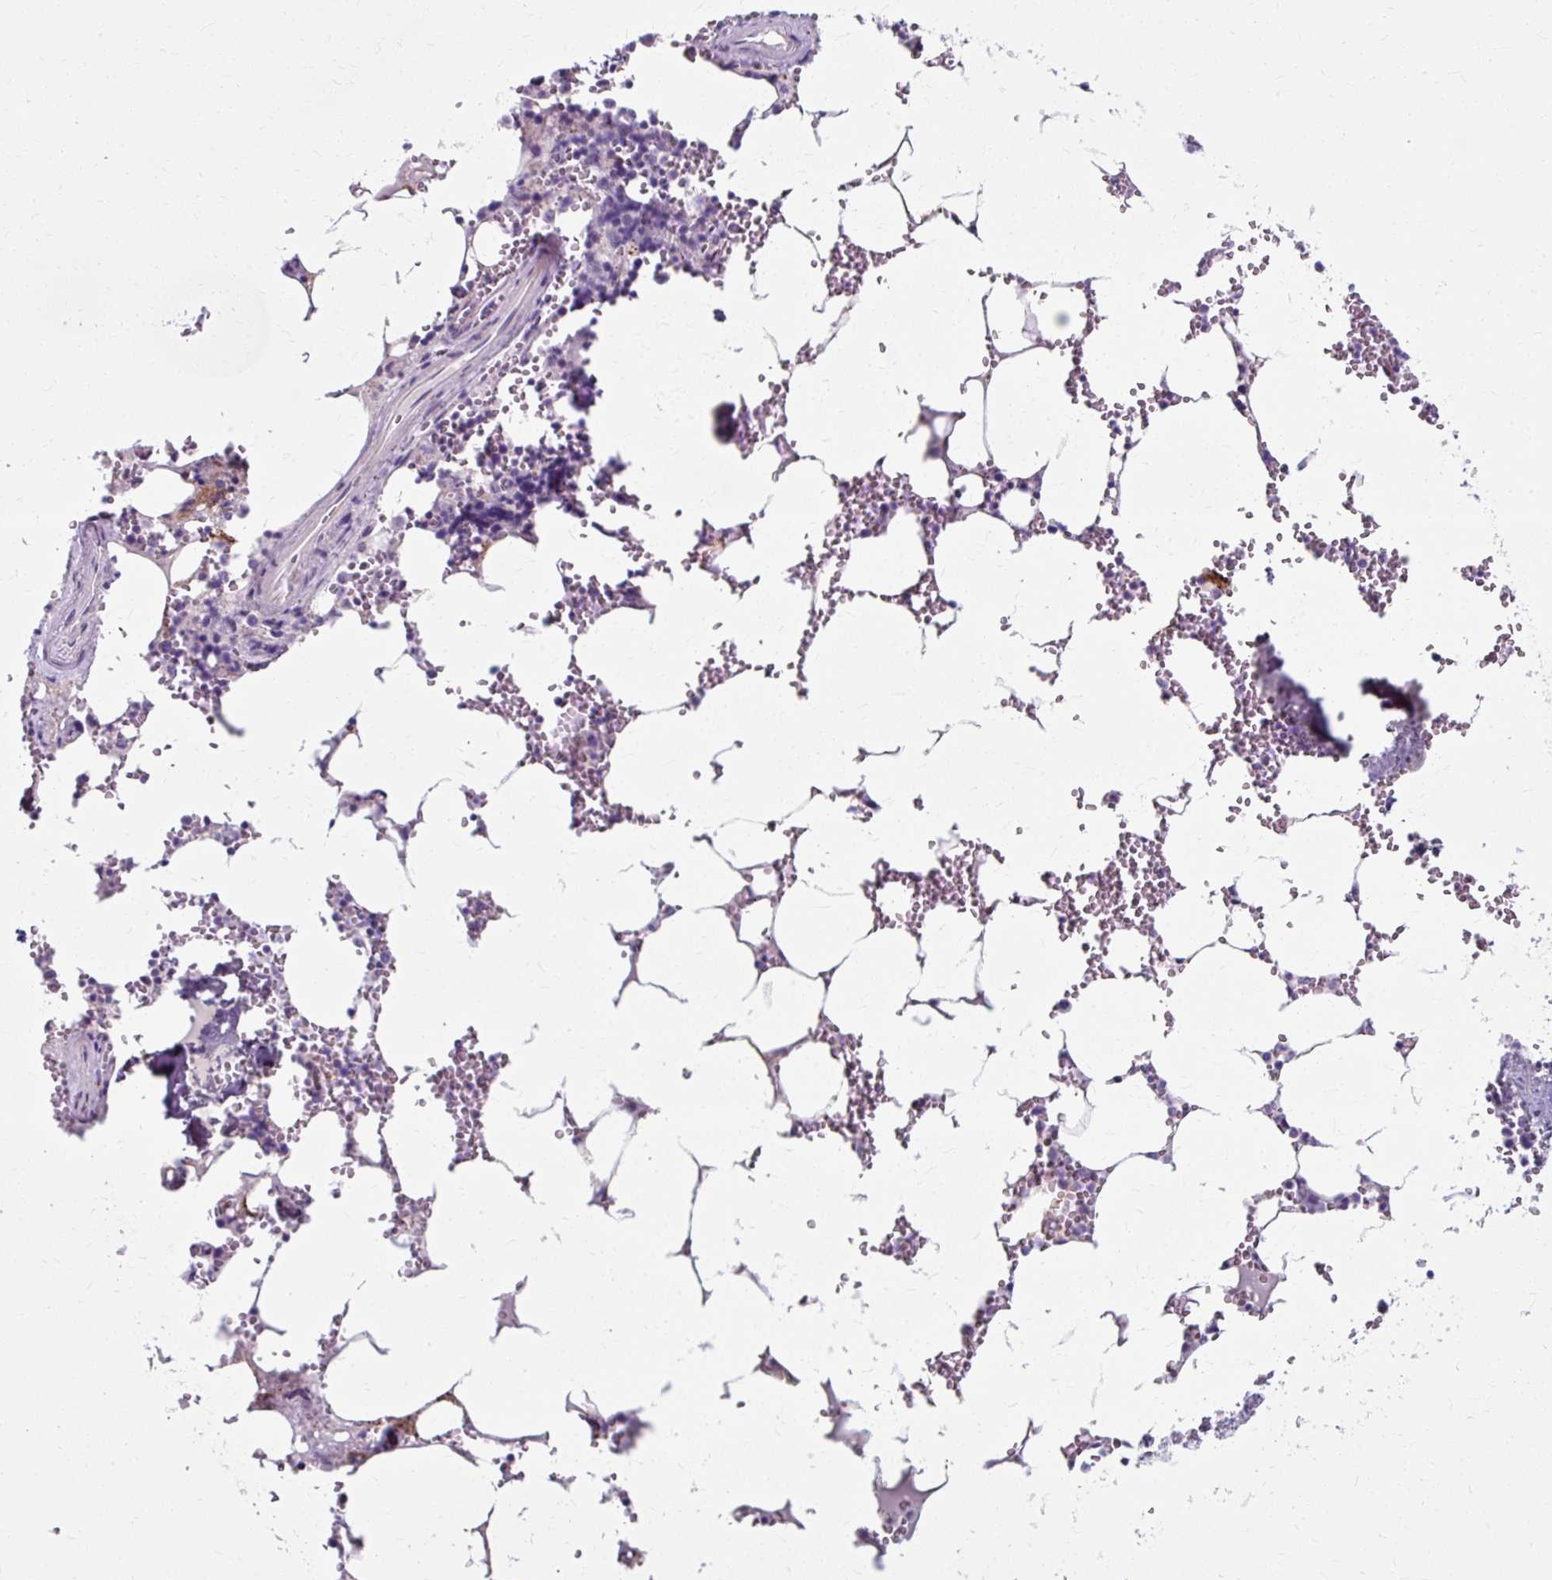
{"staining": {"intensity": "negative", "quantity": "none", "location": "none"}, "tissue": "bone marrow", "cell_type": "Hematopoietic cells", "image_type": "normal", "snomed": [{"axis": "morphology", "description": "Normal tissue, NOS"}, {"axis": "topography", "description": "Bone marrow"}], "caption": "This is a image of IHC staining of normal bone marrow, which shows no positivity in hematopoietic cells. (Stains: DAB immunohistochemistry with hematoxylin counter stain, Microscopy: brightfield microscopy at high magnification).", "gene": "ZNF555", "patient": {"sex": "male", "age": 54}}